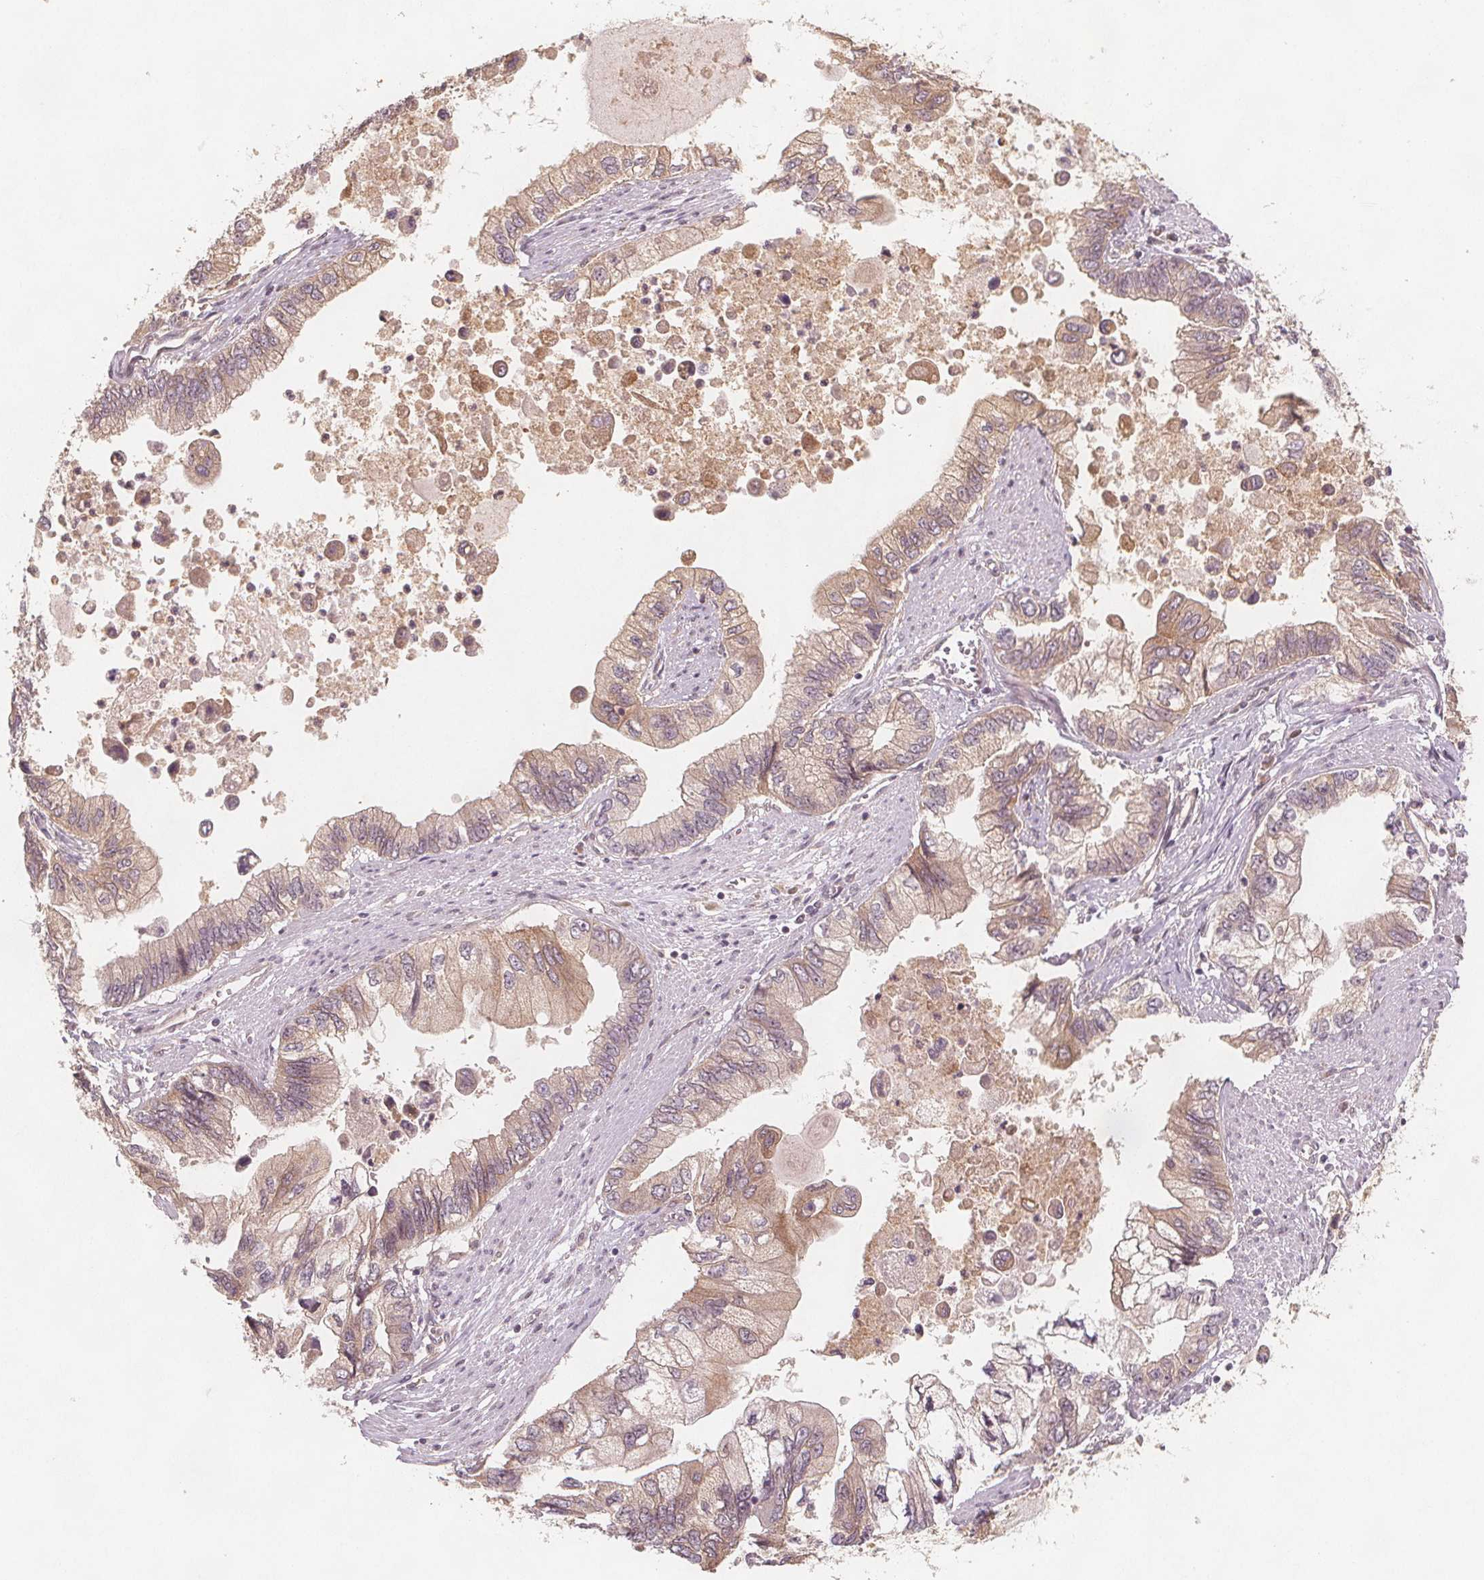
{"staining": {"intensity": "weak", "quantity": "25%-75%", "location": "cytoplasmic/membranous"}, "tissue": "stomach cancer", "cell_type": "Tumor cells", "image_type": "cancer", "snomed": [{"axis": "morphology", "description": "Adenocarcinoma, NOS"}, {"axis": "topography", "description": "Pancreas"}, {"axis": "topography", "description": "Stomach, upper"}], "caption": "DAB (3,3'-diaminobenzidine) immunohistochemical staining of adenocarcinoma (stomach) exhibits weak cytoplasmic/membranous protein staining in approximately 25%-75% of tumor cells.", "gene": "NCSTN", "patient": {"sex": "male", "age": 77}}